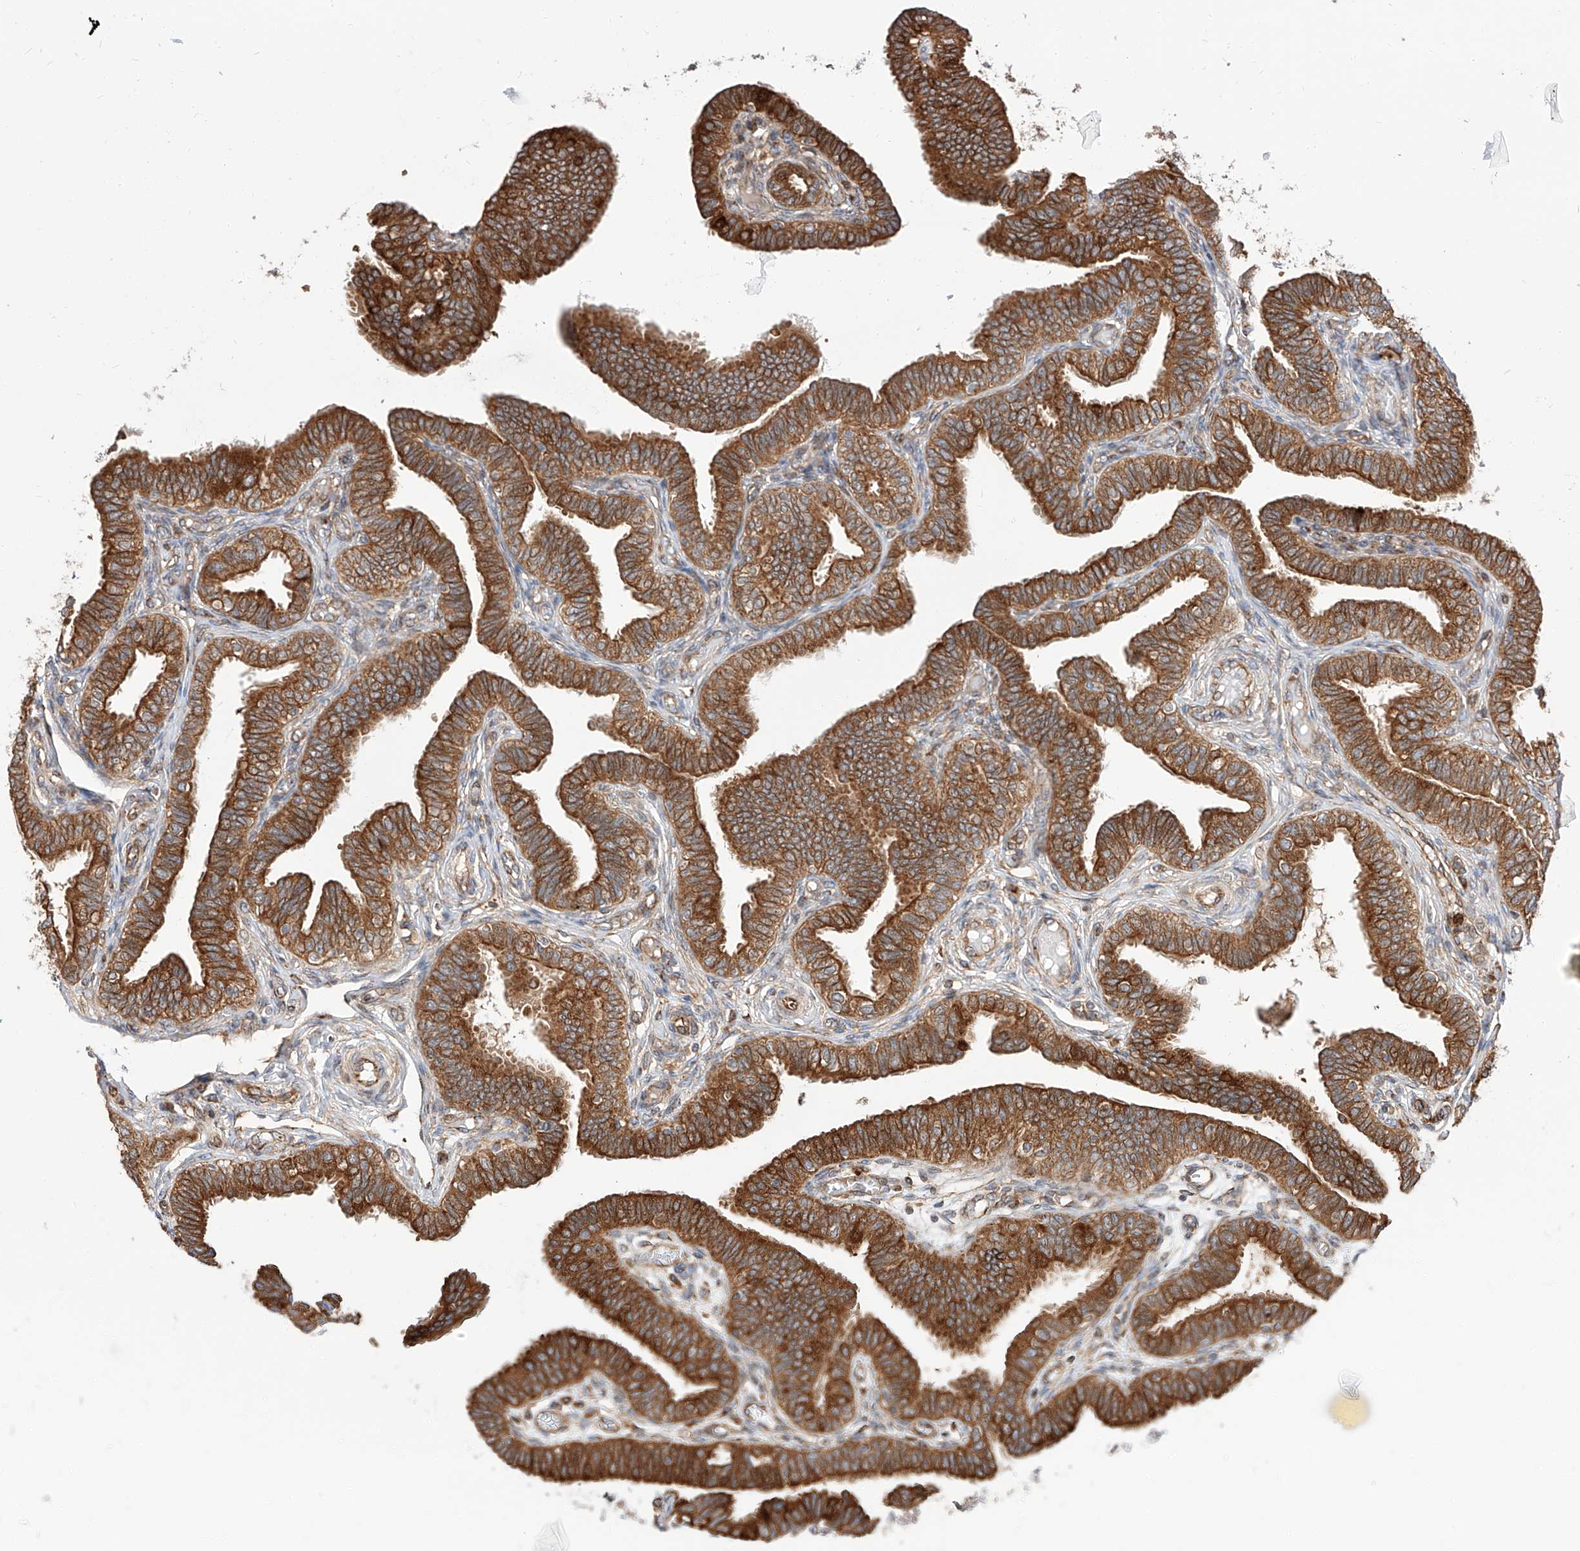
{"staining": {"intensity": "strong", "quantity": ">75%", "location": "cytoplasmic/membranous"}, "tissue": "fallopian tube", "cell_type": "Glandular cells", "image_type": "normal", "snomed": [{"axis": "morphology", "description": "Normal tissue, NOS"}, {"axis": "topography", "description": "Fallopian tube"}], "caption": "Unremarkable fallopian tube was stained to show a protein in brown. There is high levels of strong cytoplasmic/membranous staining in about >75% of glandular cells. The staining was performed using DAB, with brown indicating positive protein expression. Nuclei are stained blue with hematoxylin.", "gene": "ISCA2", "patient": {"sex": "female", "age": 39}}